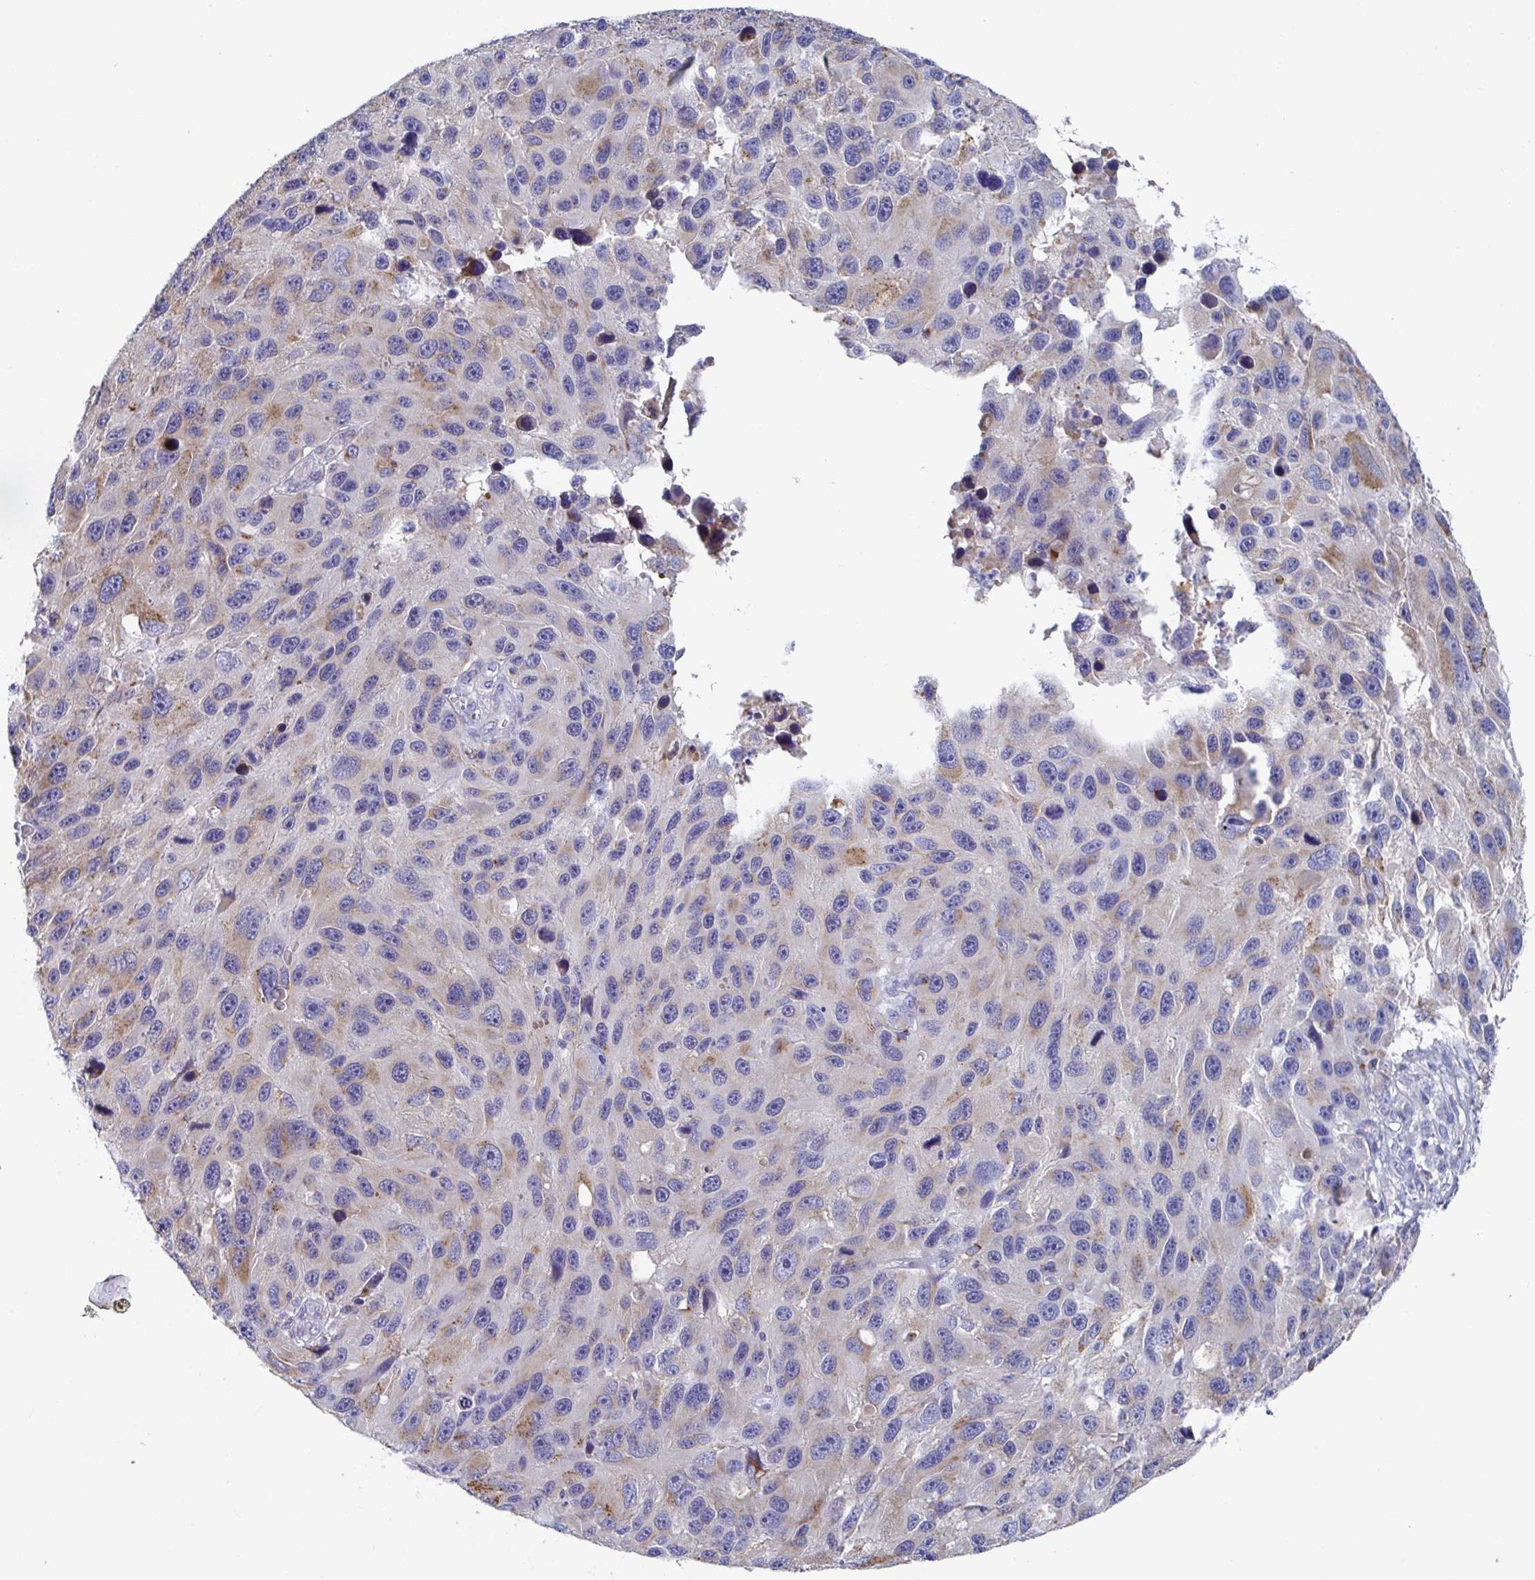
{"staining": {"intensity": "weak", "quantity": "25%-75%", "location": "cytoplasmic/membranous"}, "tissue": "melanoma", "cell_type": "Tumor cells", "image_type": "cancer", "snomed": [{"axis": "morphology", "description": "Malignant melanoma, NOS"}, {"axis": "topography", "description": "Skin"}], "caption": "Immunohistochemistry of melanoma reveals low levels of weak cytoplasmic/membranous expression in approximately 25%-75% of tumor cells.", "gene": "TAS2R39", "patient": {"sex": "male", "age": 53}}